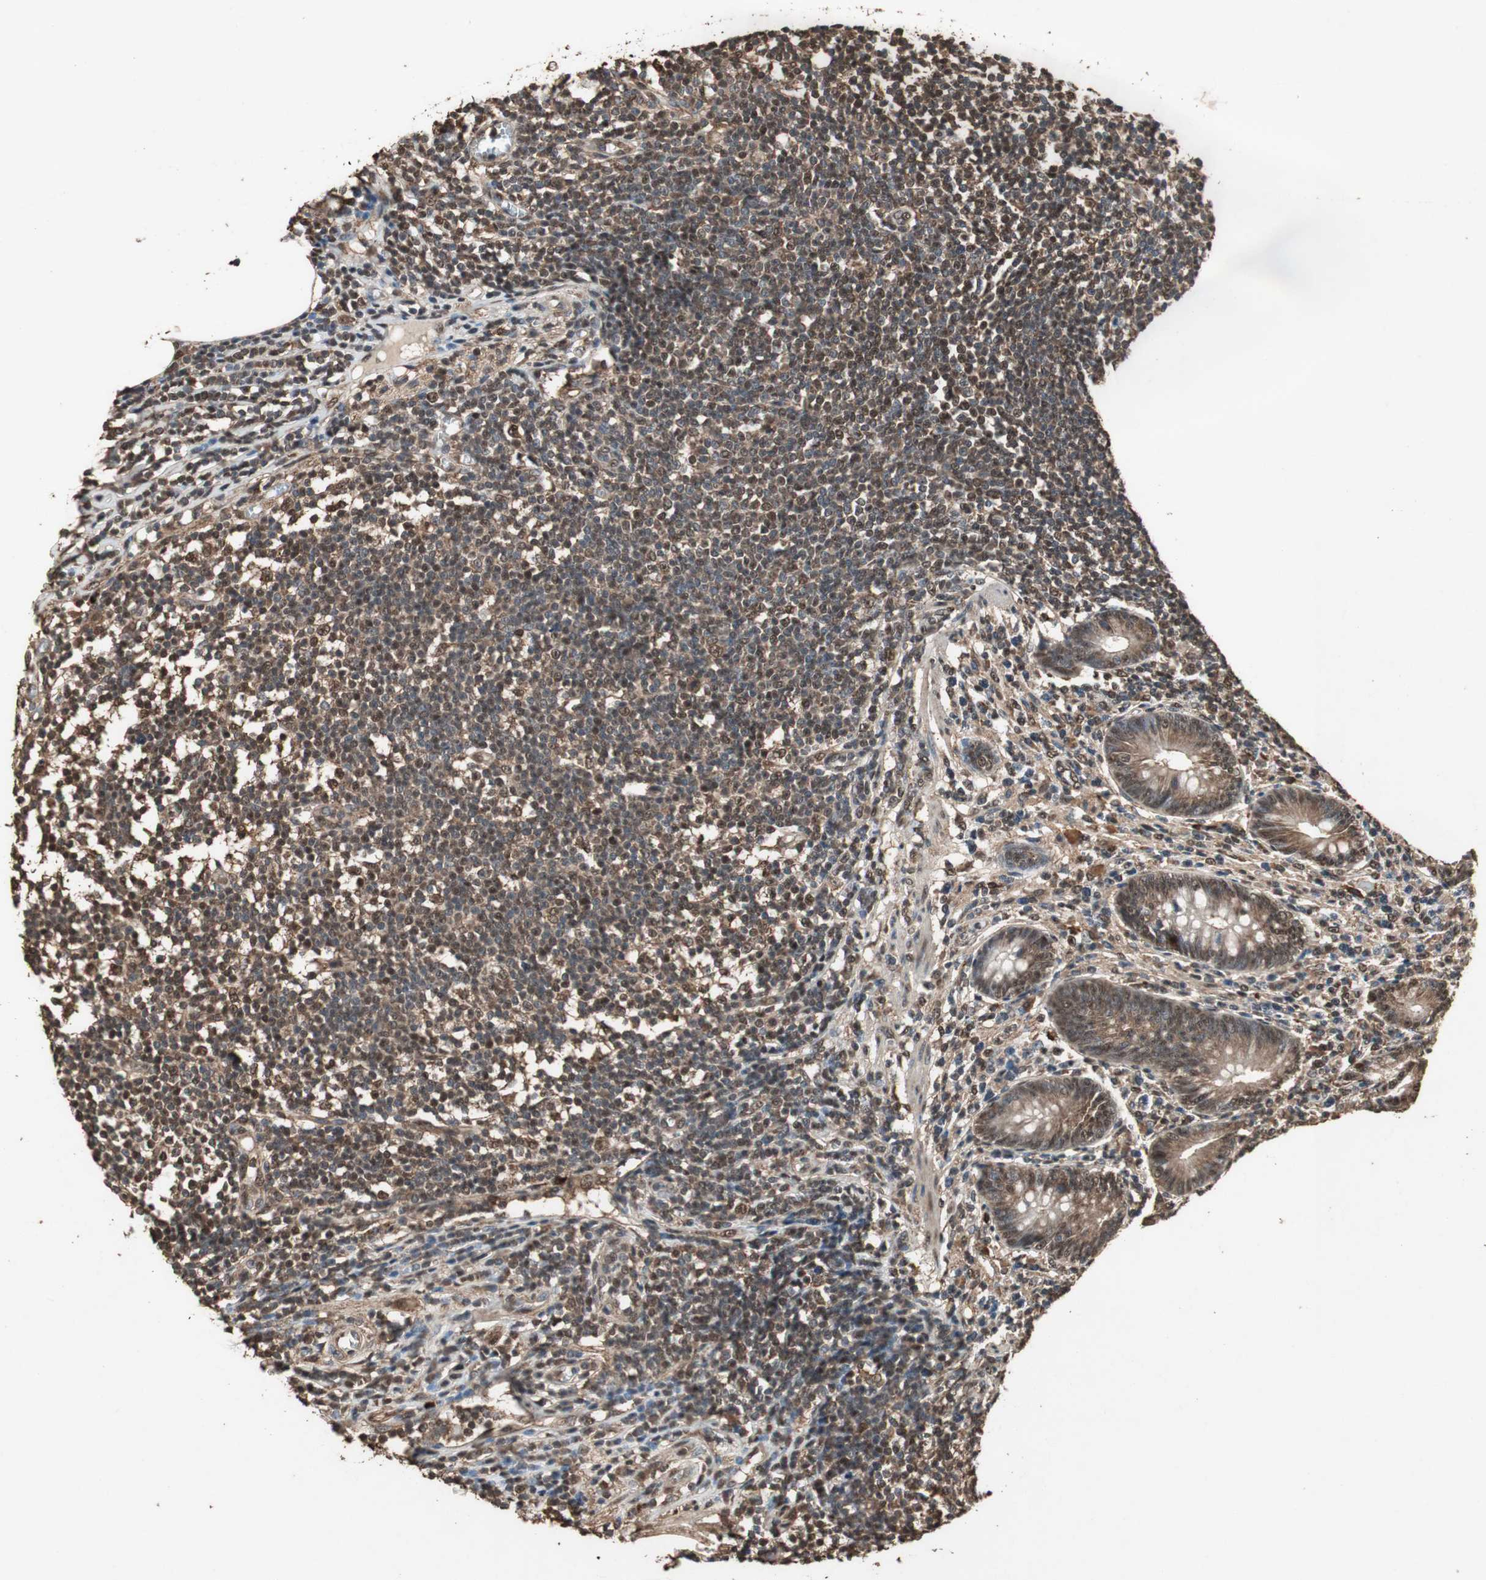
{"staining": {"intensity": "moderate", "quantity": ">75%", "location": "cytoplasmic/membranous,nuclear"}, "tissue": "appendix", "cell_type": "Glandular cells", "image_type": "normal", "snomed": [{"axis": "morphology", "description": "Normal tissue, NOS"}, {"axis": "morphology", "description": "Inflammation, NOS"}, {"axis": "topography", "description": "Appendix"}], "caption": "Brown immunohistochemical staining in unremarkable appendix demonstrates moderate cytoplasmic/membranous,nuclear staining in about >75% of glandular cells.", "gene": "PPP1R13B", "patient": {"sex": "male", "age": 46}}